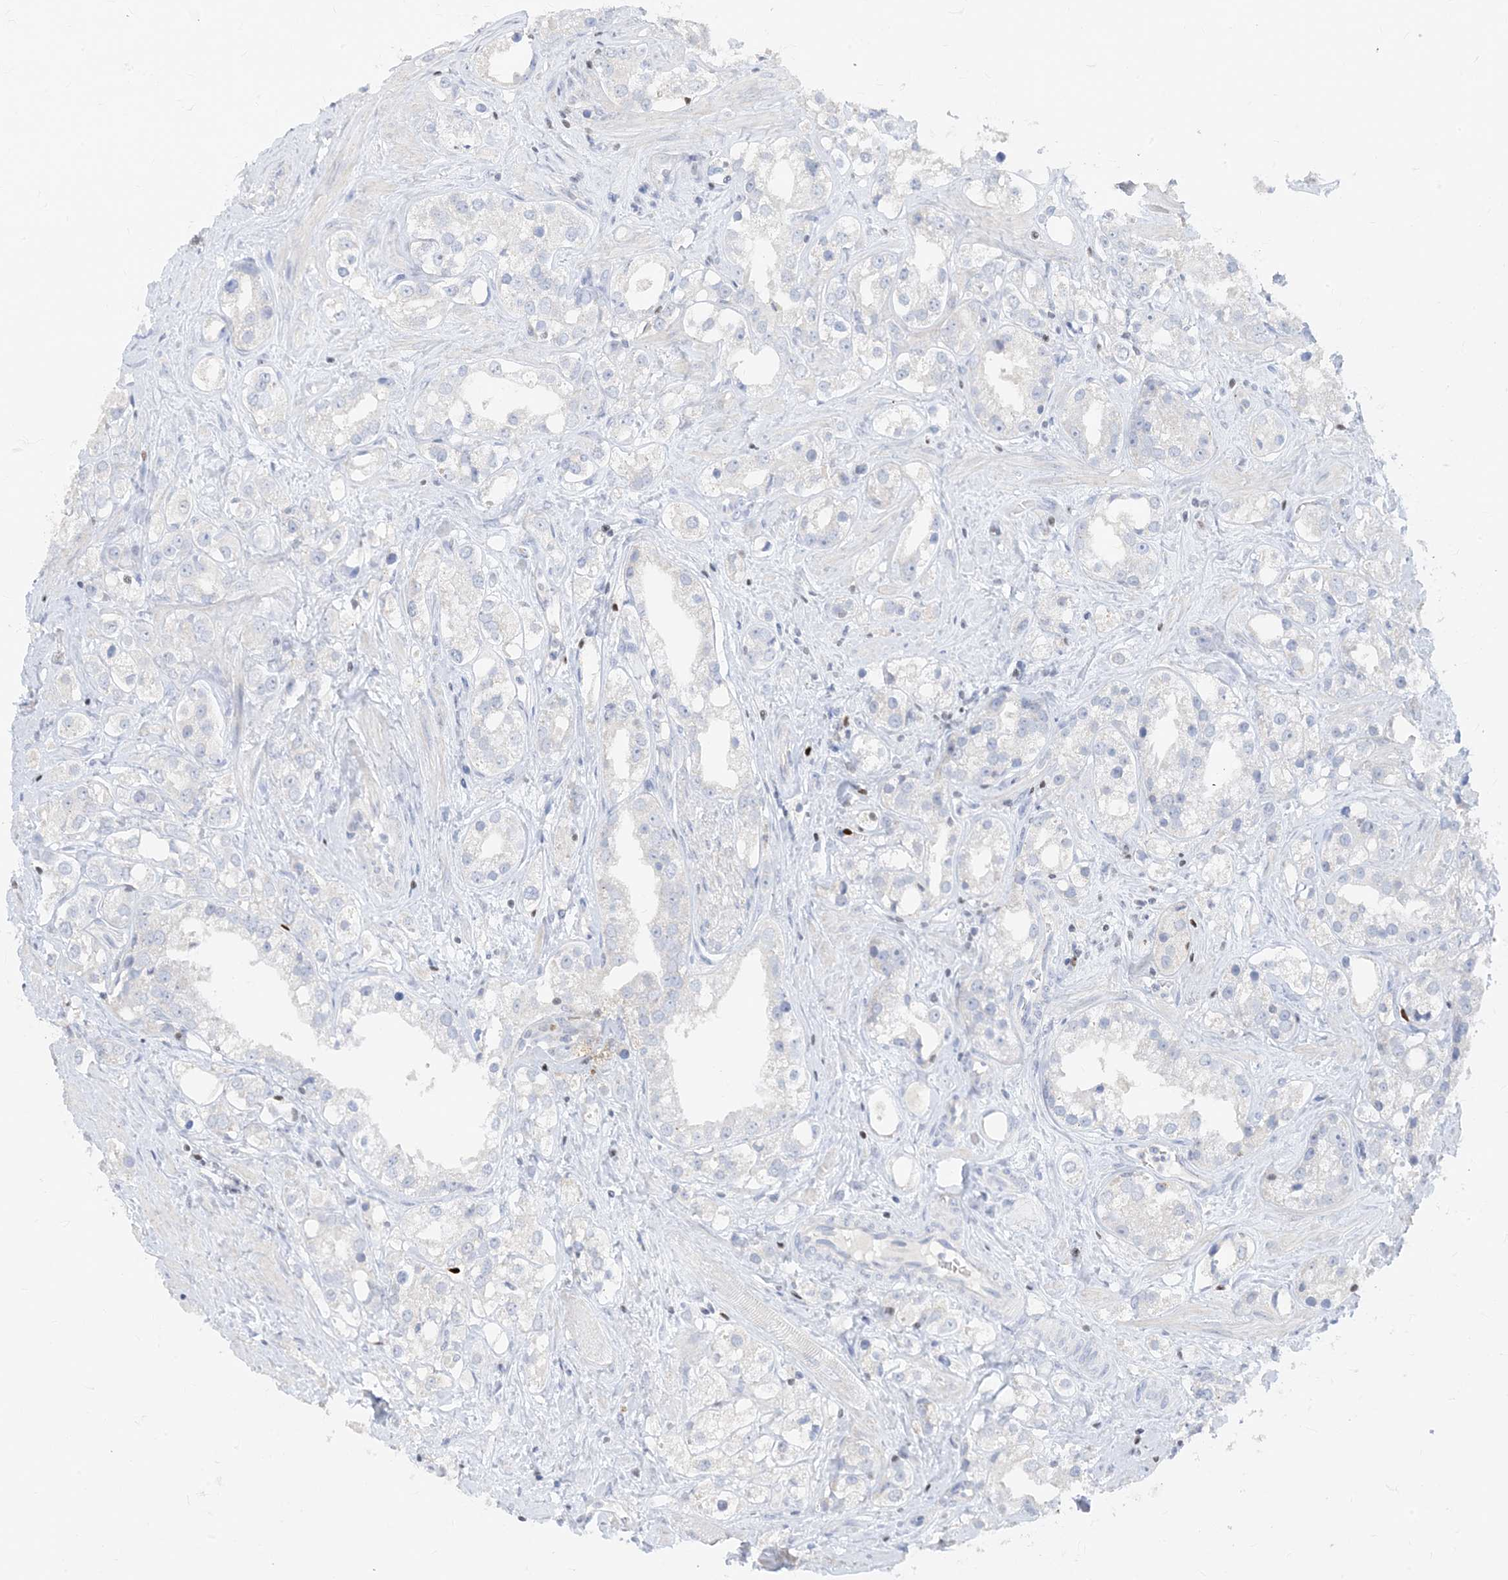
{"staining": {"intensity": "negative", "quantity": "none", "location": "none"}, "tissue": "prostate cancer", "cell_type": "Tumor cells", "image_type": "cancer", "snomed": [{"axis": "morphology", "description": "Adenocarcinoma, NOS"}, {"axis": "topography", "description": "Prostate"}], "caption": "Tumor cells are negative for protein expression in human prostate adenocarcinoma.", "gene": "TBX21", "patient": {"sex": "male", "age": 79}}